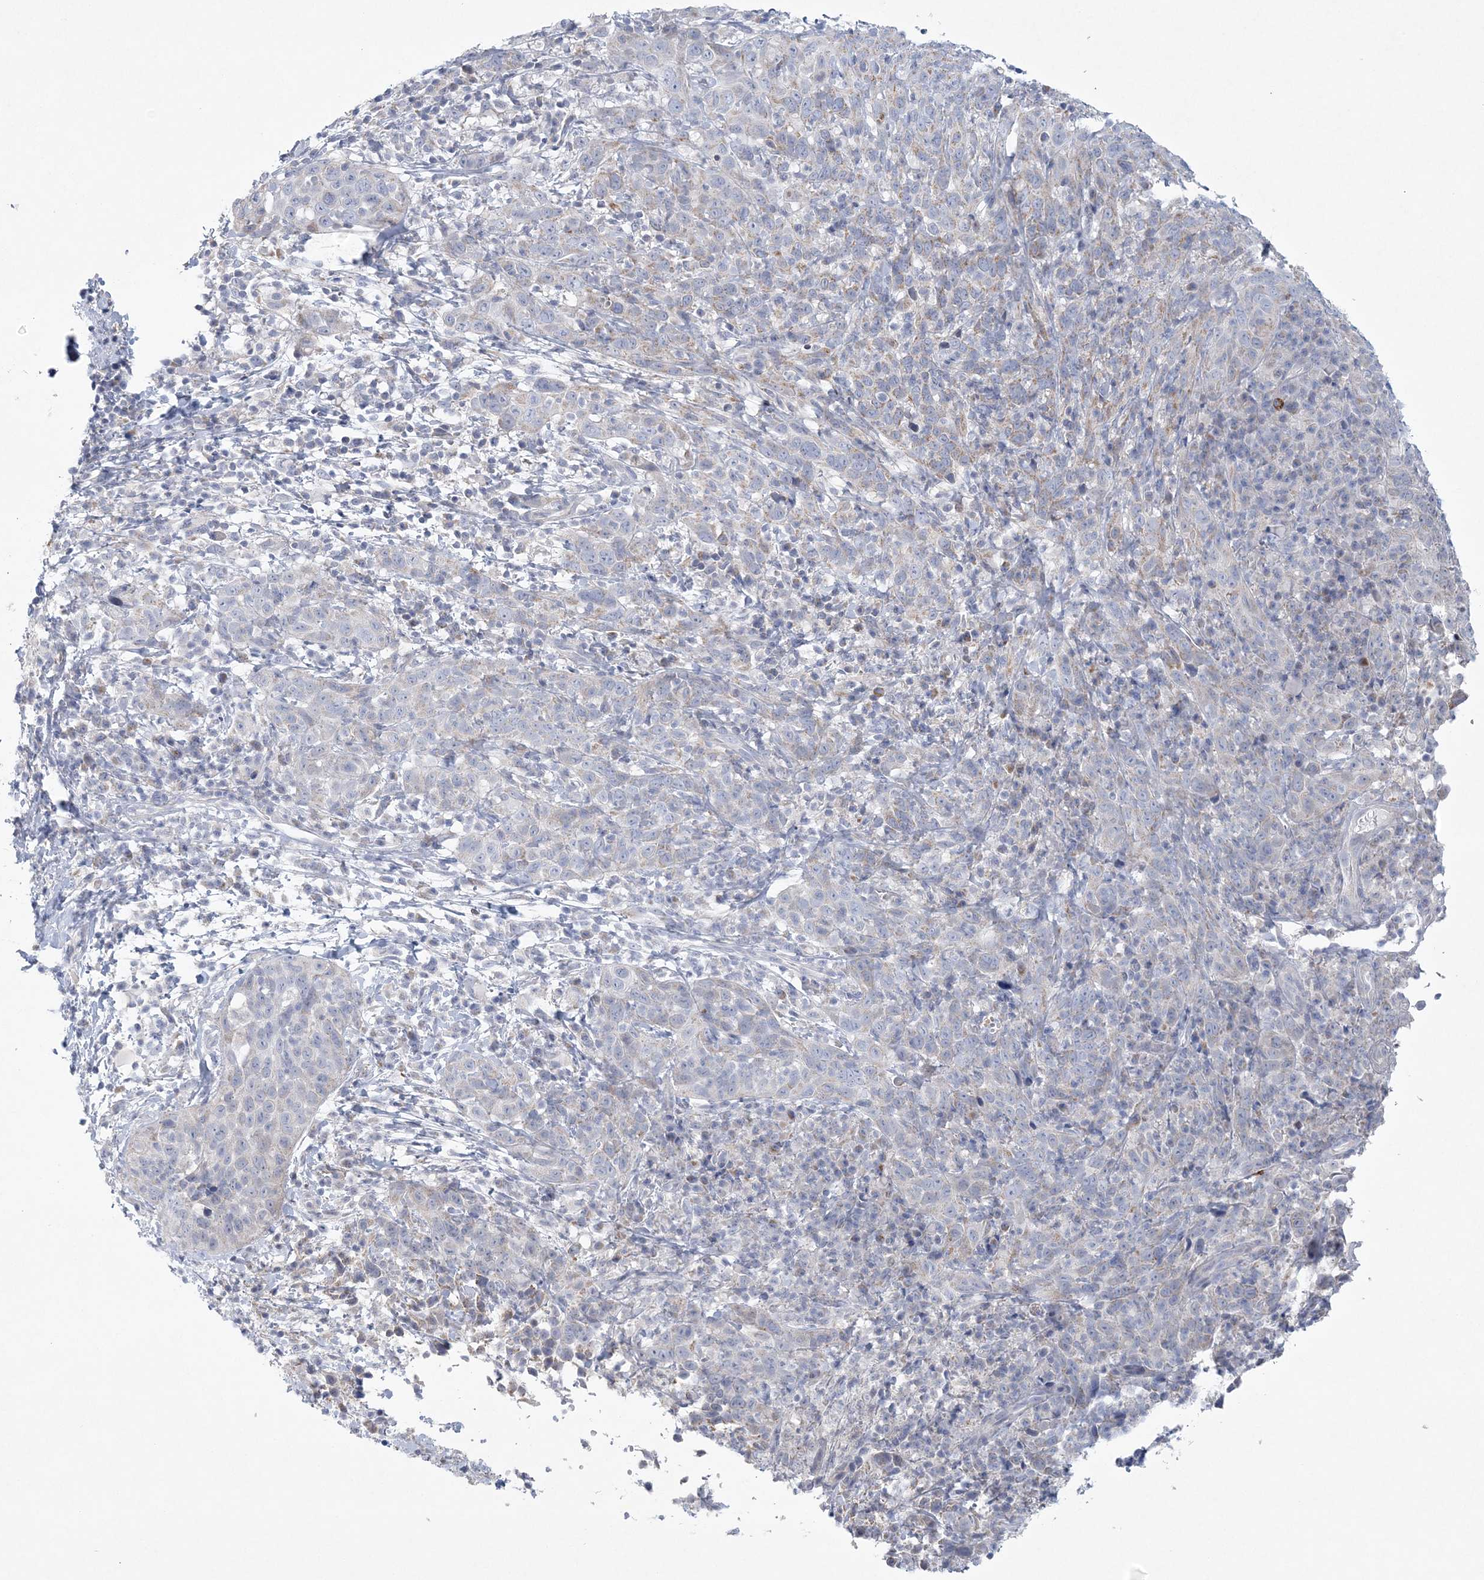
{"staining": {"intensity": "negative", "quantity": "none", "location": "none"}, "tissue": "cervical cancer", "cell_type": "Tumor cells", "image_type": "cancer", "snomed": [{"axis": "morphology", "description": "Squamous cell carcinoma, NOS"}, {"axis": "topography", "description": "Cervix"}], "caption": "Tumor cells show no significant protein expression in cervical cancer.", "gene": "NIPAL1", "patient": {"sex": "female", "age": 46}}